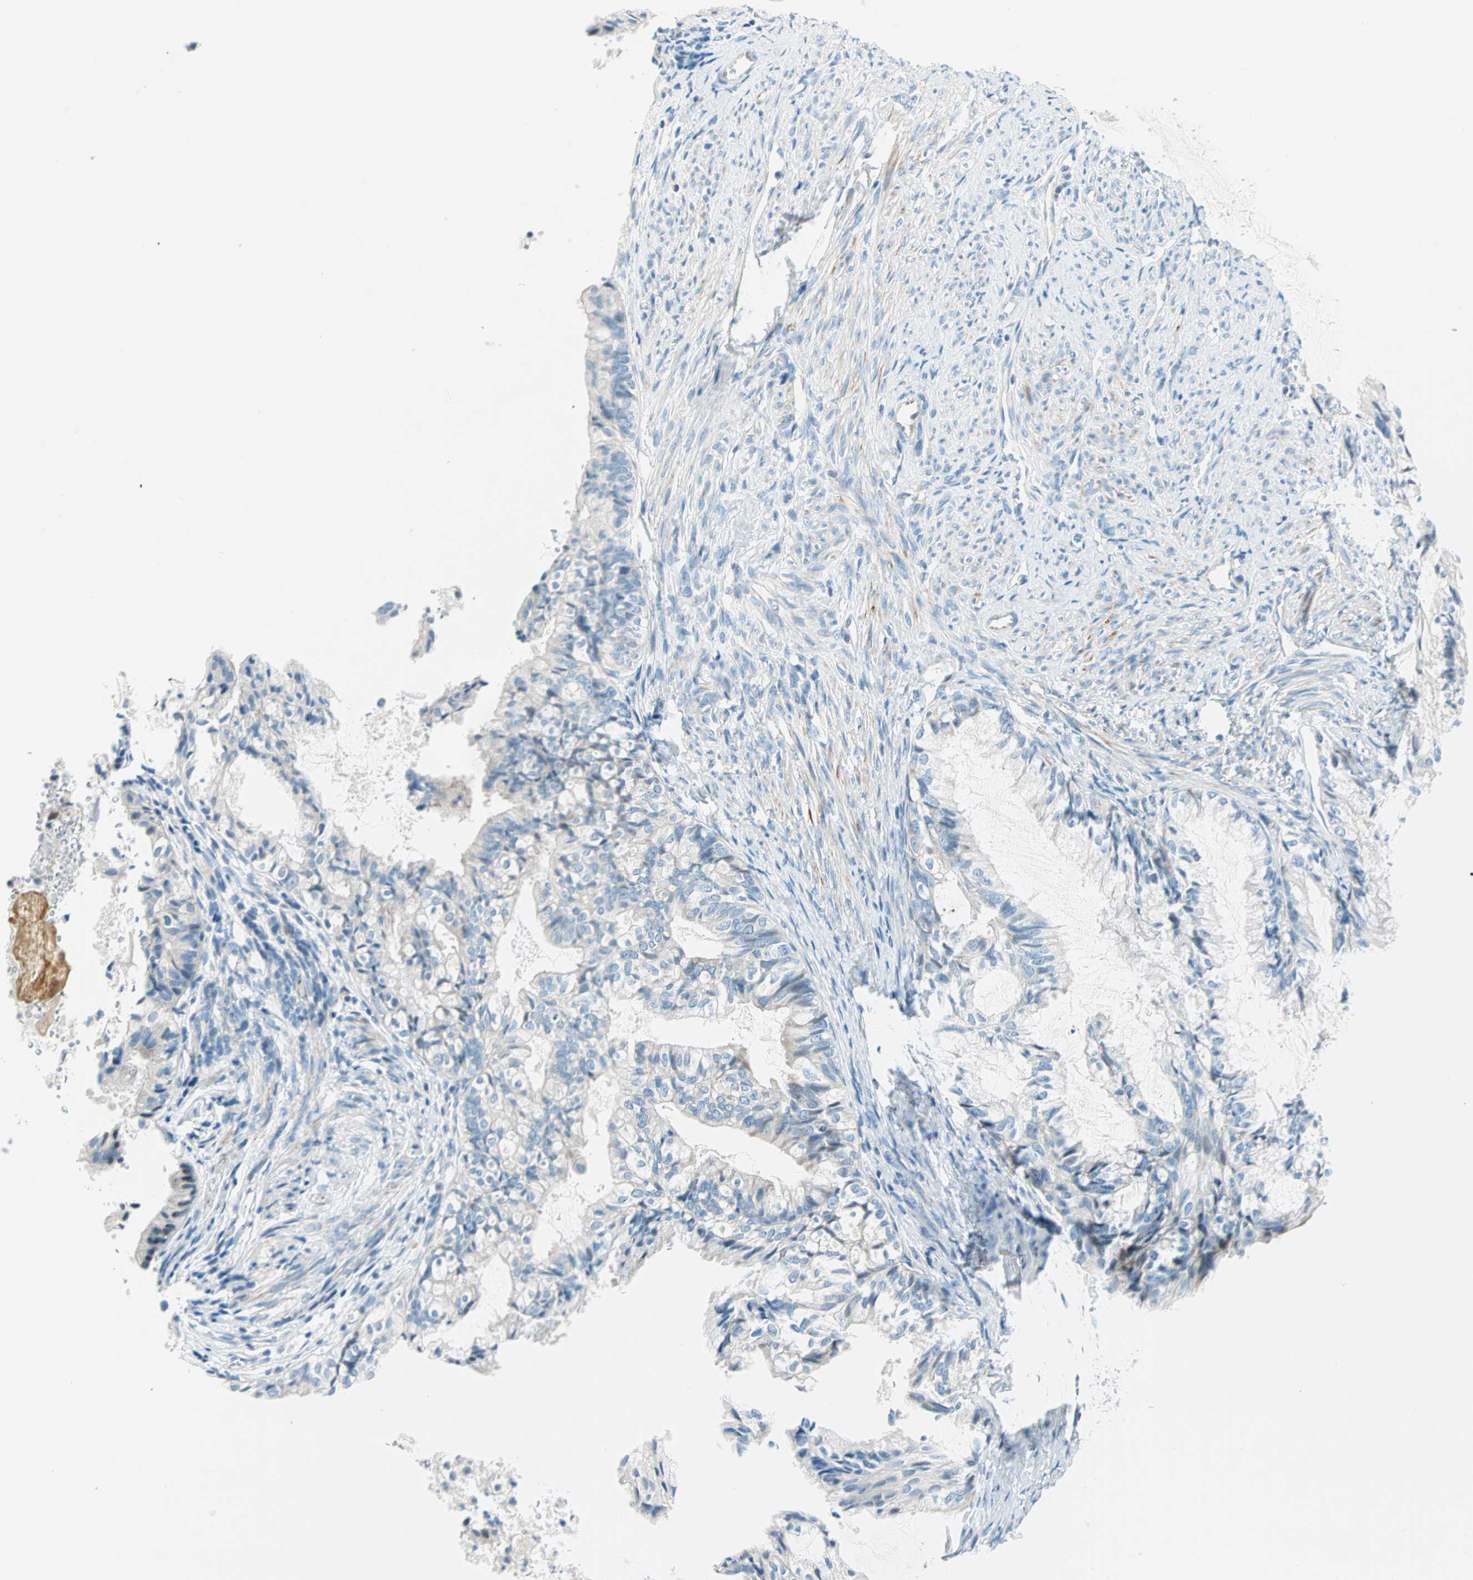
{"staining": {"intensity": "negative", "quantity": "none", "location": "none"}, "tissue": "cervical cancer", "cell_type": "Tumor cells", "image_type": "cancer", "snomed": [{"axis": "morphology", "description": "Normal tissue, NOS"}, {"axis": "morphology", "description": "Adenocarcinoma, NOS"}, {"axis": "topography", "description": "Cervix"}, {"axis": "topography", "description": "Endometrium"}], "caption": "Human cervical cancer stained for a protein using immunohistochemistry exhibits no expression in tumor cells.", "gene": "TMEM163", "patient": {"sex": "female", "age": 86}}